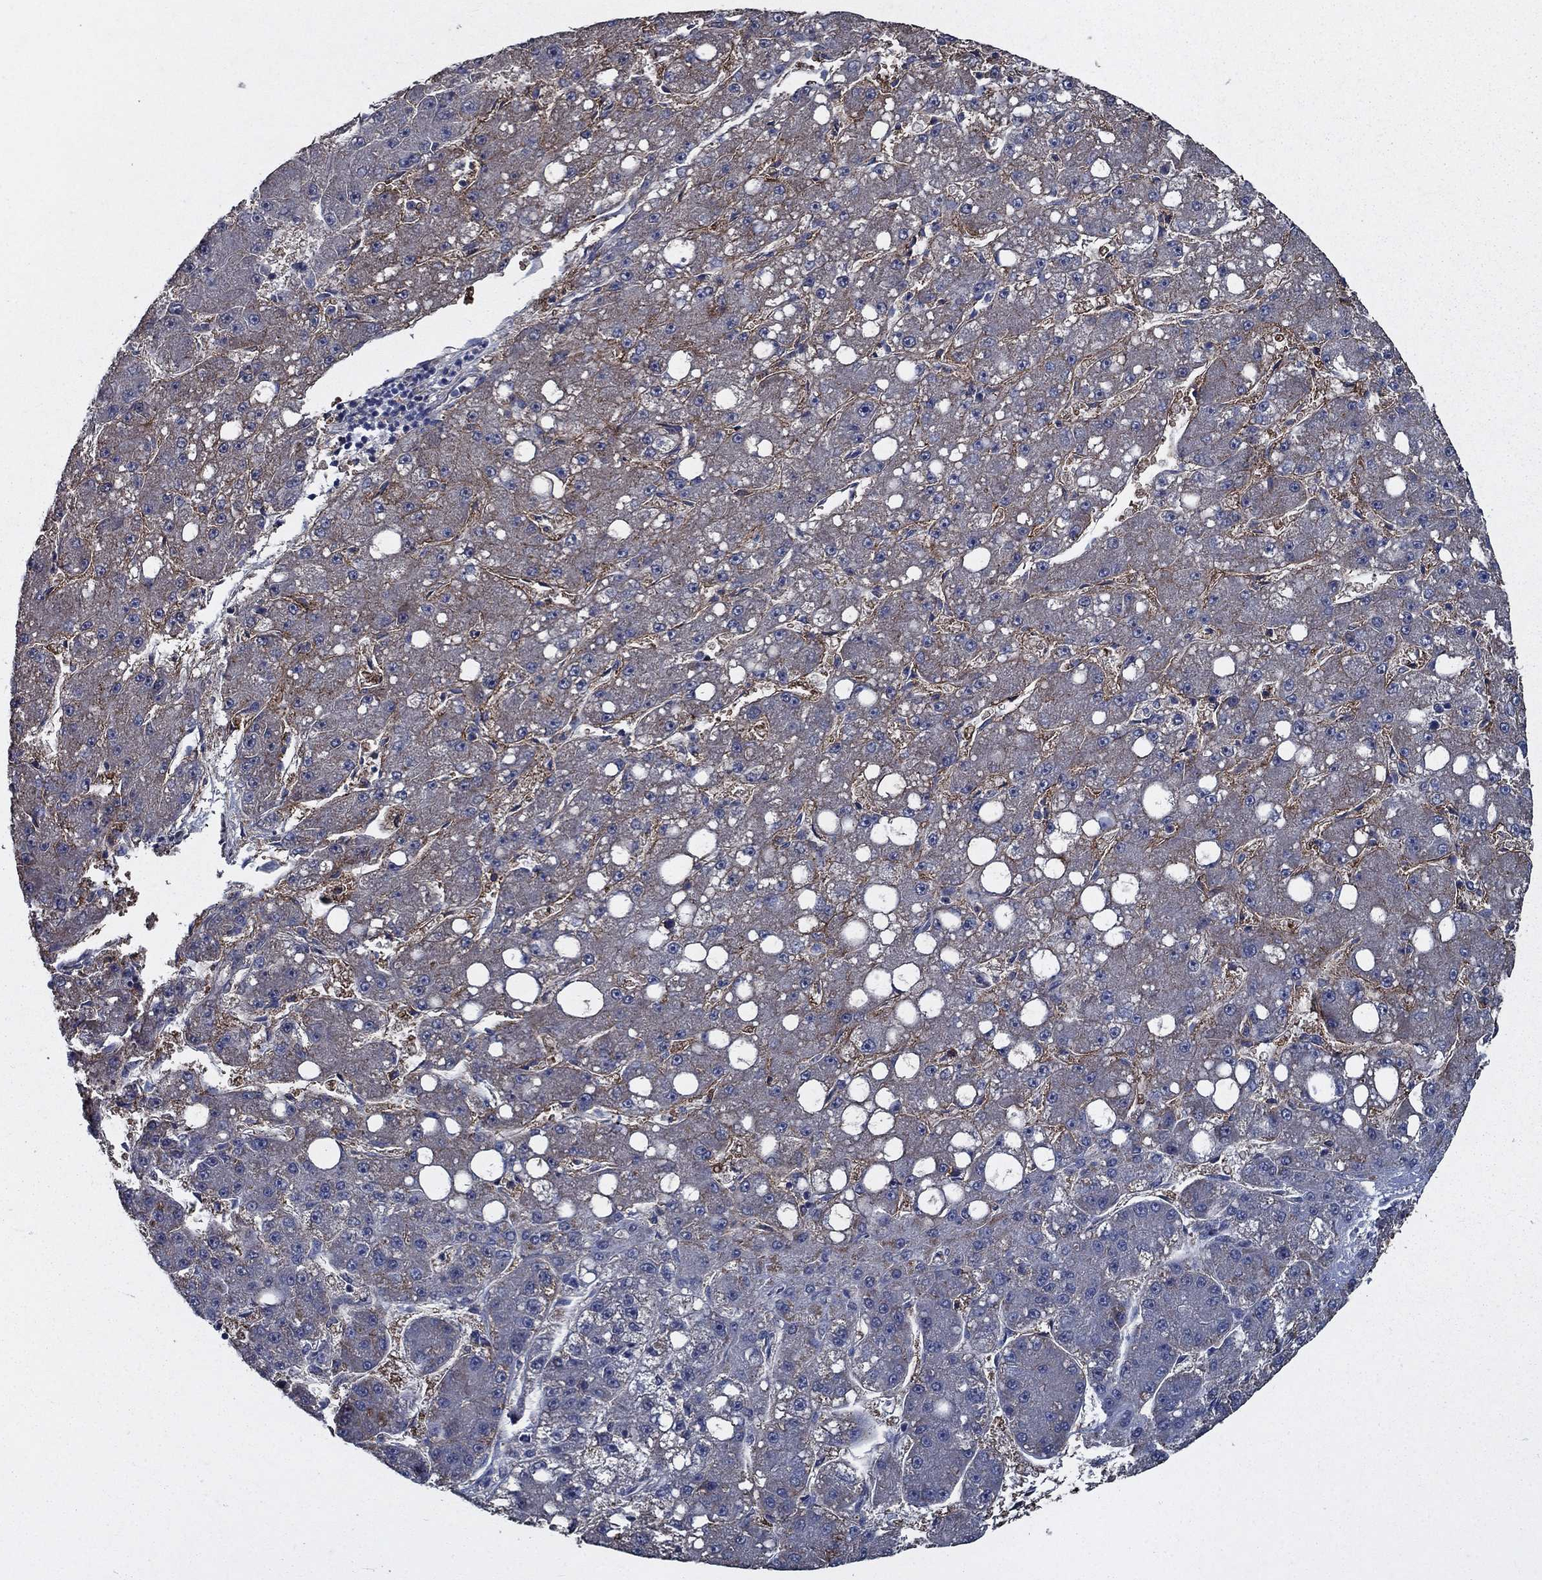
{"staining": {"intensity": "weak", "quantity": "<25%", "location": "cytoplasmic/membranous"}, "tissue": "liver cancer", "cell_type": "Tumor cells", "image_type": "cancer", "snomed": [{"axis": "morphology", "description": "Carcinoma, Hepatocellular, NOS"}, {"axis": "topography", "description": "Liver"}], "caption": "IHC of human liver cancer displays no staining in tumor cells.", "gene": "SLC44A1", "patient": {"sex": "male", "age": 67}}